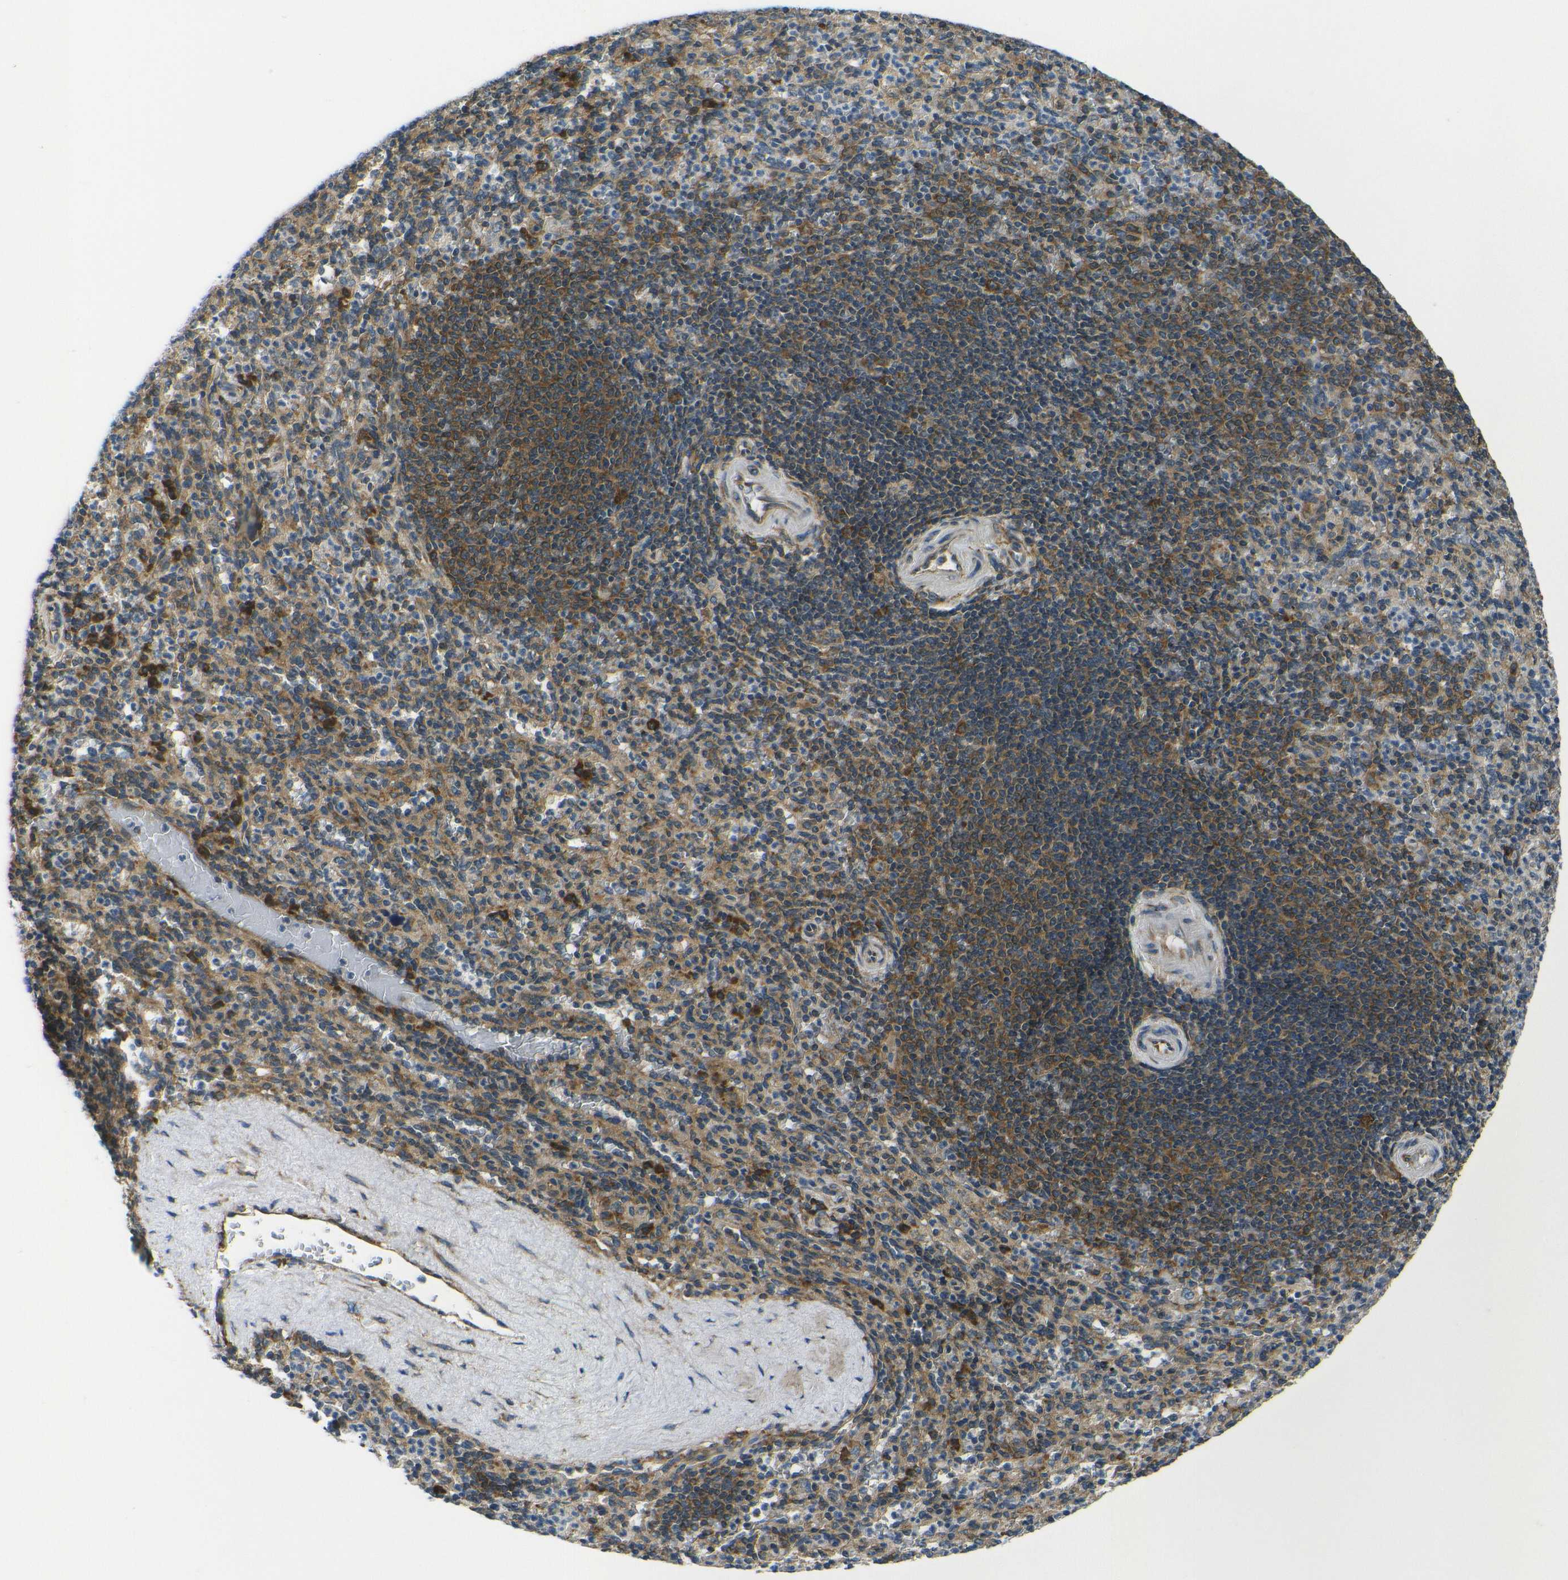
{"staining": {"intensity": "moderate", "quantity": ">75%", "location": "cytoplasmic/membranous"}, "tissue": "spleen", "cell_type": "Cells in red pulp", "image_type": "normal", "snomed": [{"axis": "morphology", "description": "Normal tissue, NOS"}, {"axis": "topography", "description": "Spleen"}], "caption": "Immunohistochemistry staining of normal spleen, which shows medium levels of moderate cytoplasmic/membranous expression in about >75% of cells in red pulp indicating moderate cytoplasmic/membranous protein positivity. The staining was performed using DAB (brown) for protein detection and nuclei were counterstained in hematoxylin (blue).", "gene": "RPSA", "patient": {"sex": "male", "age": 36}}